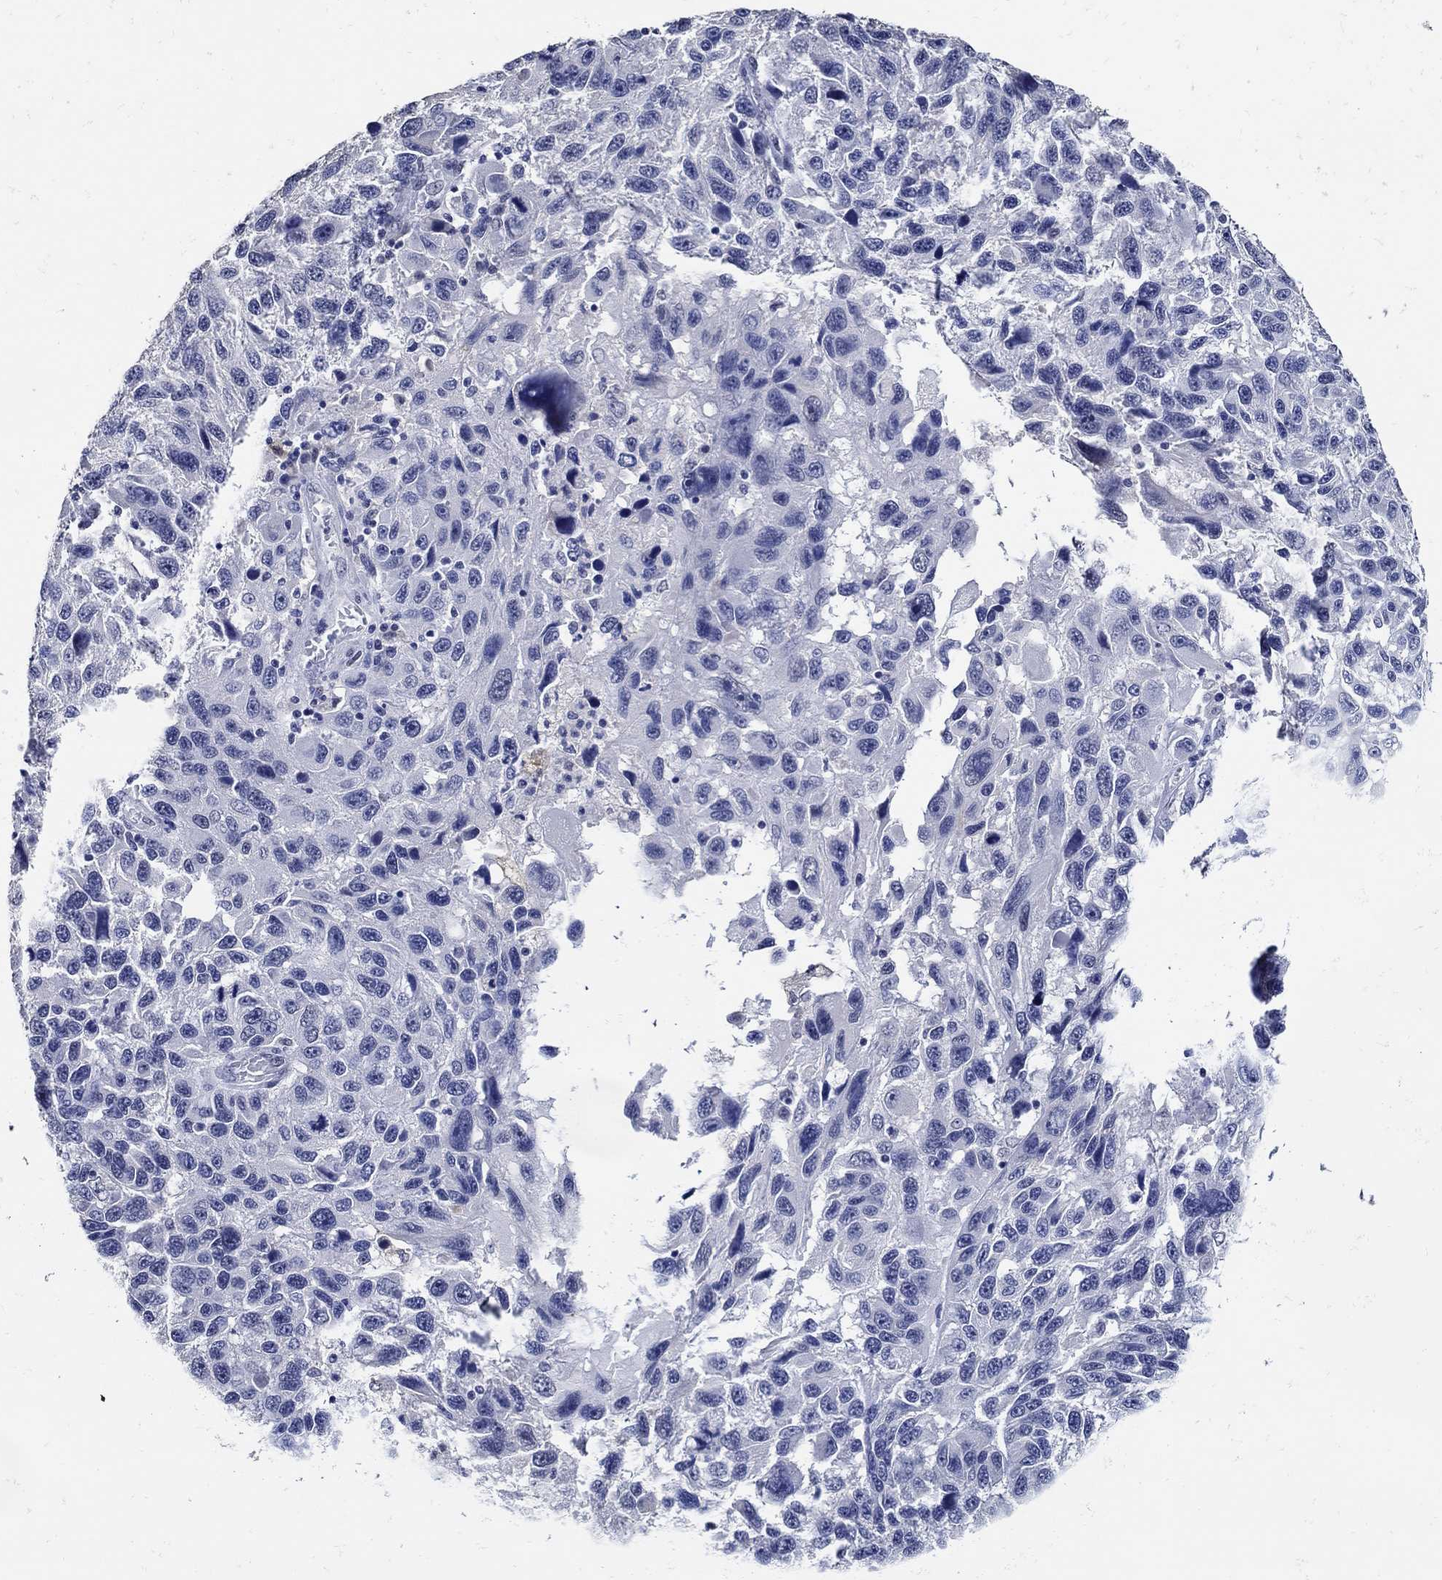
{"staining": {"intensity": "negative", "quantity": "none", "location": "none"}, "tissue": "melanoma", "cell_type": "Tumor cells", "image_type": "cancer", "snomed": [{"axis": "morphology", "description": "Malignant melanoma, NOS"}, {"axis": "topography", "description": "Skin"}], "caption": "Photomicrograph shows no protein staining in tumor cells of melanoma tissue. The staining was performed using DAB (3,3'-diaminobenzidine) to visualize the protein expression in brown, while the nuclei were stained in blue with hematoxylin (Magnification: 20x).", "gene": "KCNN3", "patient": {"sex": "male", "age": 53}}